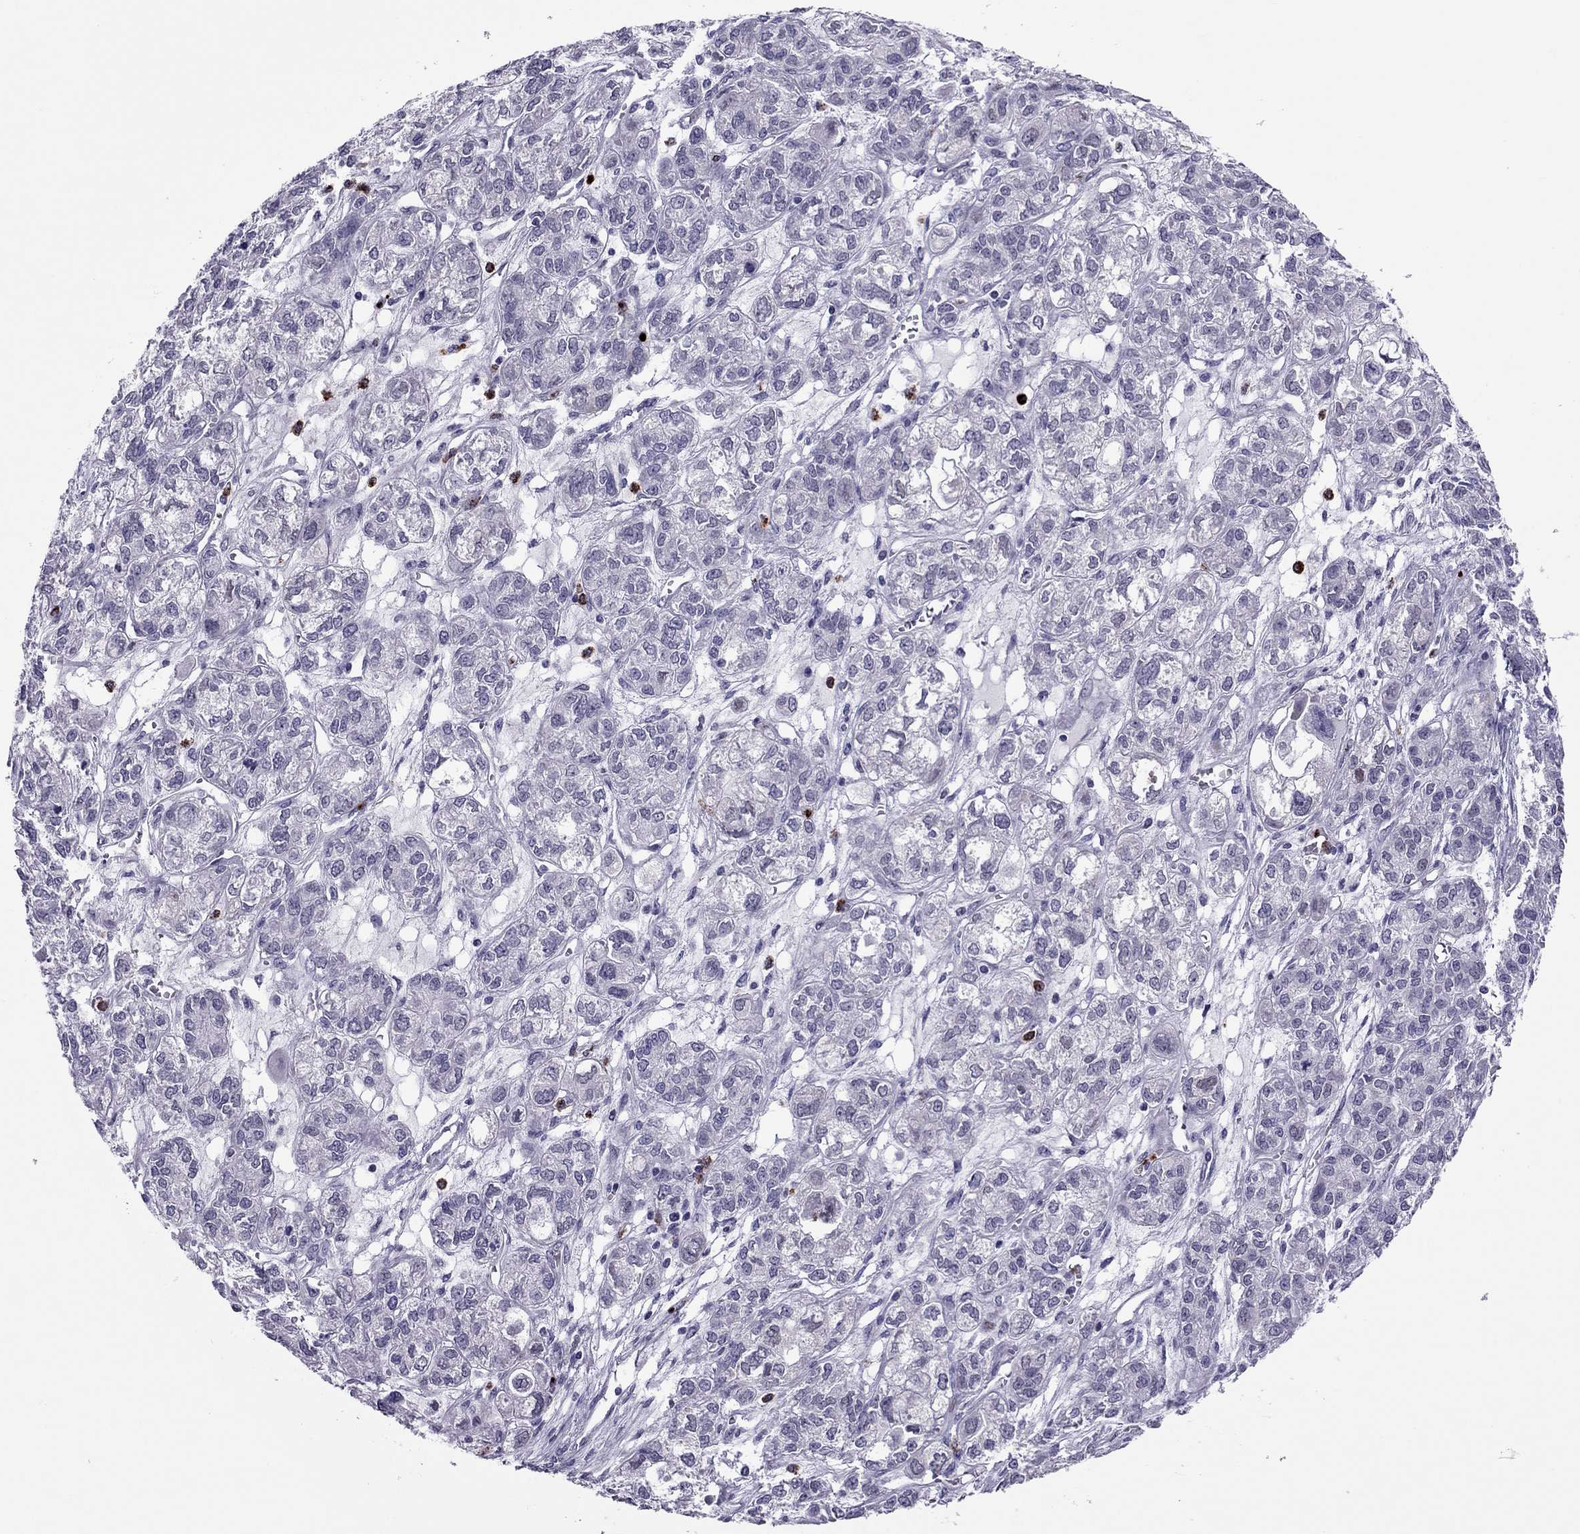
{"staining": {"intensity": "negative", "quantity": "none", "location": "none"}, "tissue": "ovarian cancer", "cell_type": "Tumor cells", "image_type": "cancer", "snomed": [{"axis": "morphology", "description": "Carcinoma, endometroid"}, {"axis": "topography", "description": "Ovary"}], "caption": "Tumor cells are negative for brown protein staining in ovarian cancer (endometroid carcinoma).", "gene": "CCL27", "patient": {"sex": "female", "age": 64}}